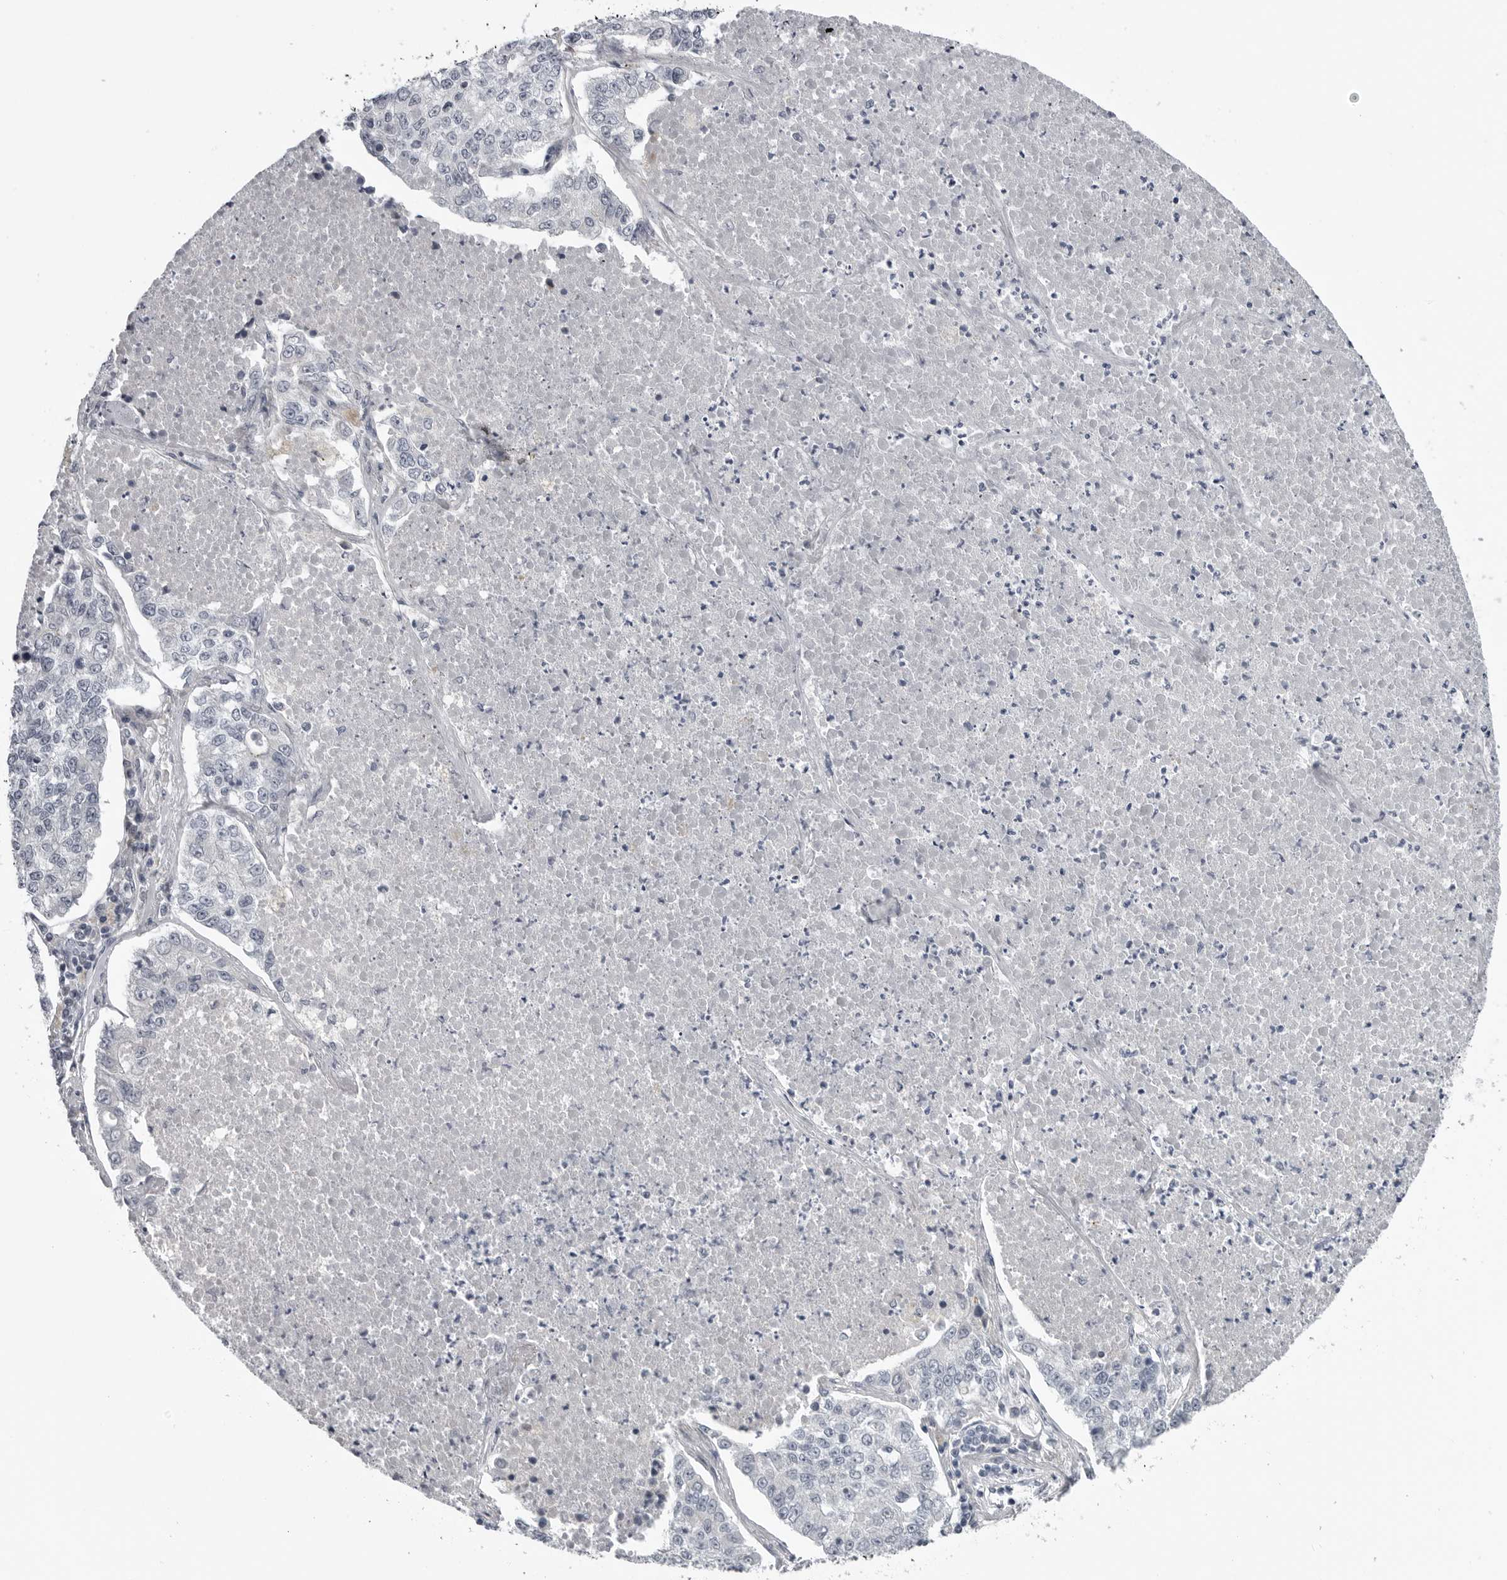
{"staining": {"intensity": "negative", "quantity": "none", "location": "none"}, "tissue": "lung cancer", "cell_type": "Tumor cells", "image_type": "cancer", "snomed": [{"axis": "morphology", "description": "Adenocarcinoma, NOS"}, {"axis": "topography", "description": "Lung"}], "caption": "DAB immunohistochemical staining of human lung cancer reveals no significant positivity in tumor cells.", "gene": "LRRC45", "patient": {"sex": "male", "age": 49}}